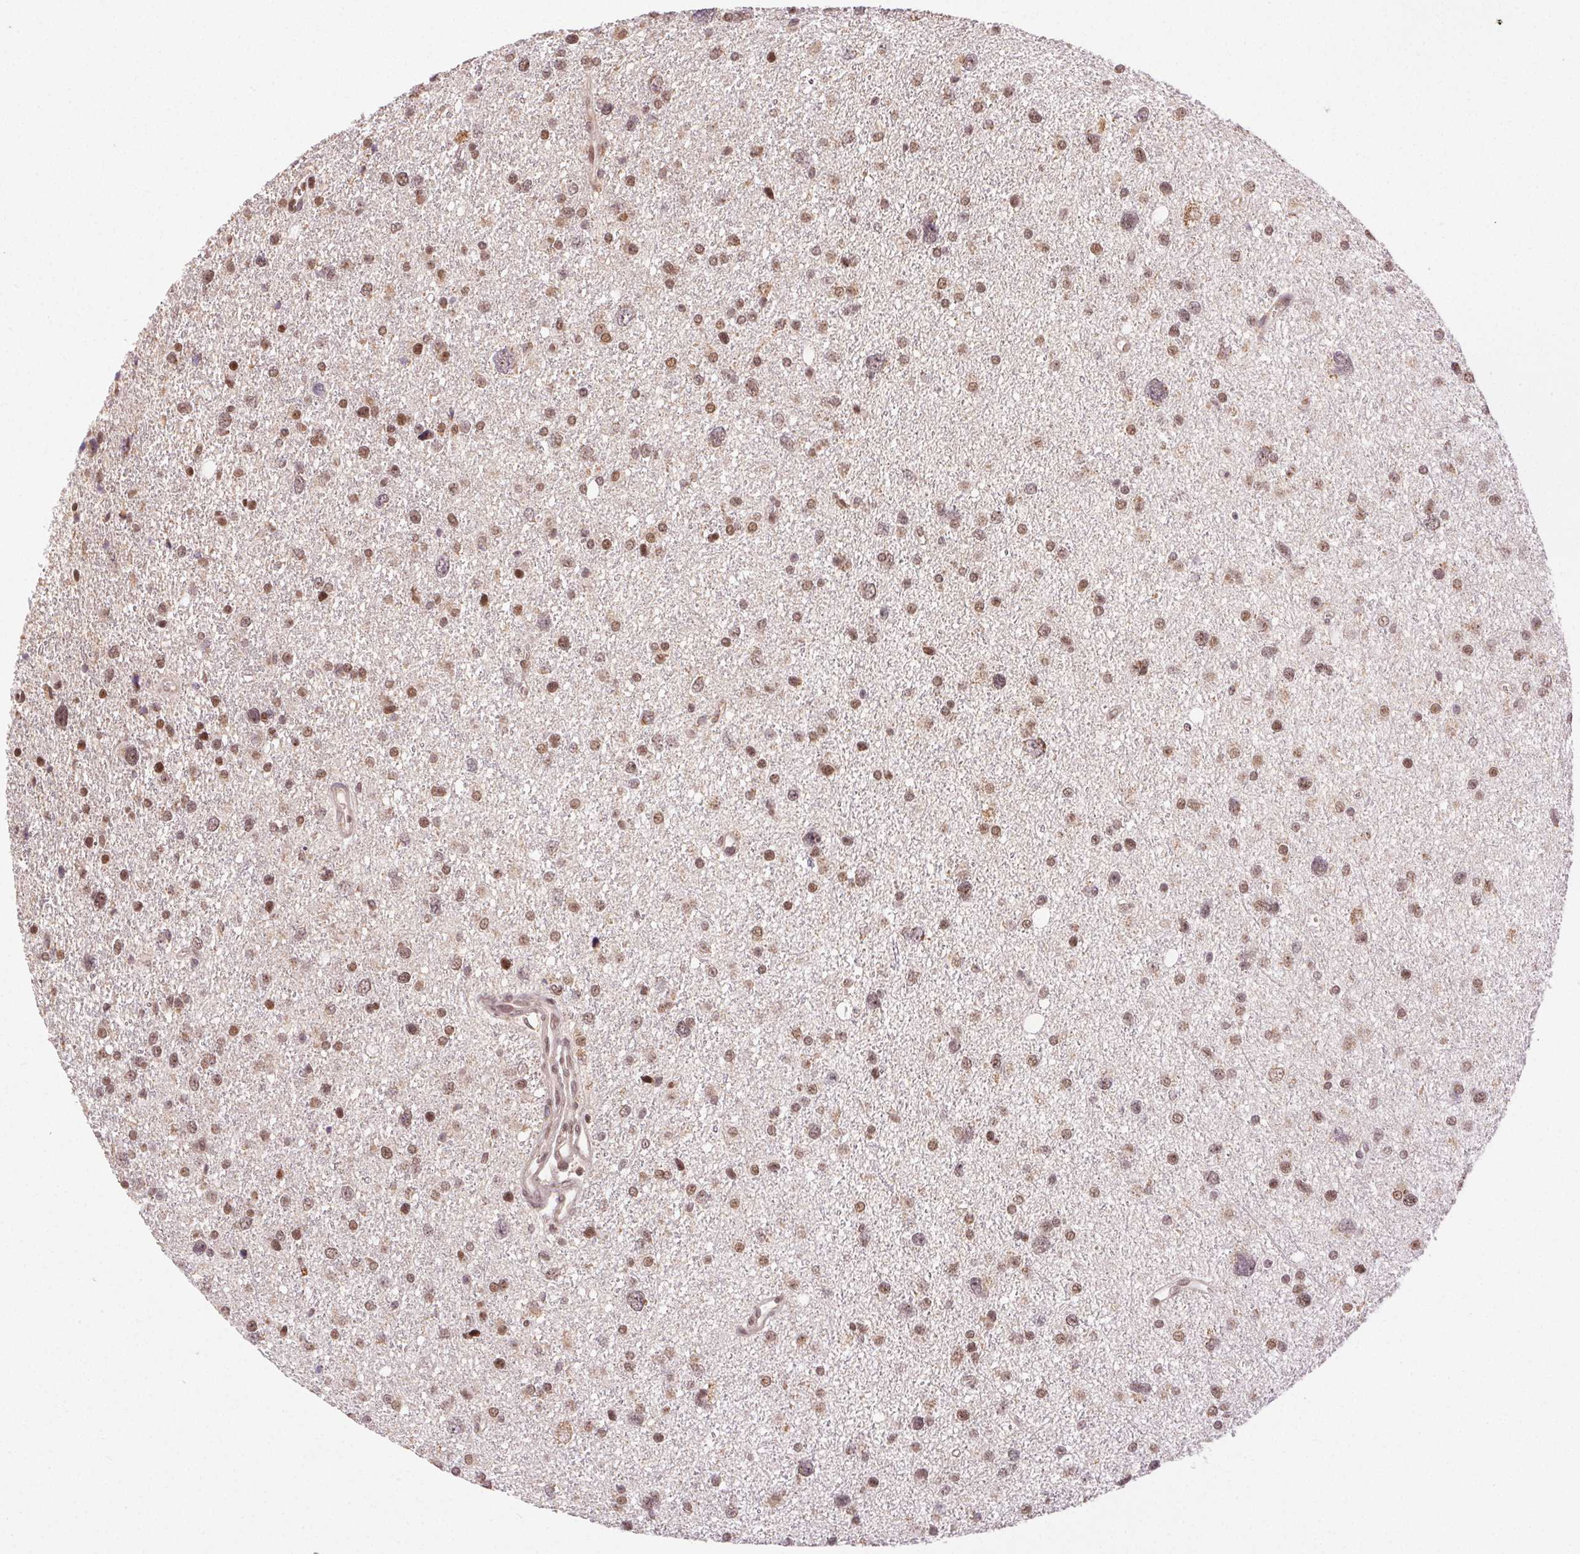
{"staining": {"intensity": "moderate", "quantity": ">75%", "location": "nuclear"}, "tissue": "glioma", "cell_type": "Tumor cells", "image_type": "cancer", "snomed": [{"axis": "morphology", "description": "Glioma, malignant, Low grade"}, {"axis": "topography", "description": "Brain"}], "caption": "Malignant glioma (low-grade) was stained to show a protein in brown. There is medium levels of moderate nuclear expression in about >75% of tumor cells. Nuclei are stained in blue.", "gene": "PIWIL4", "patient": {"sex": "female", "age": 55}}